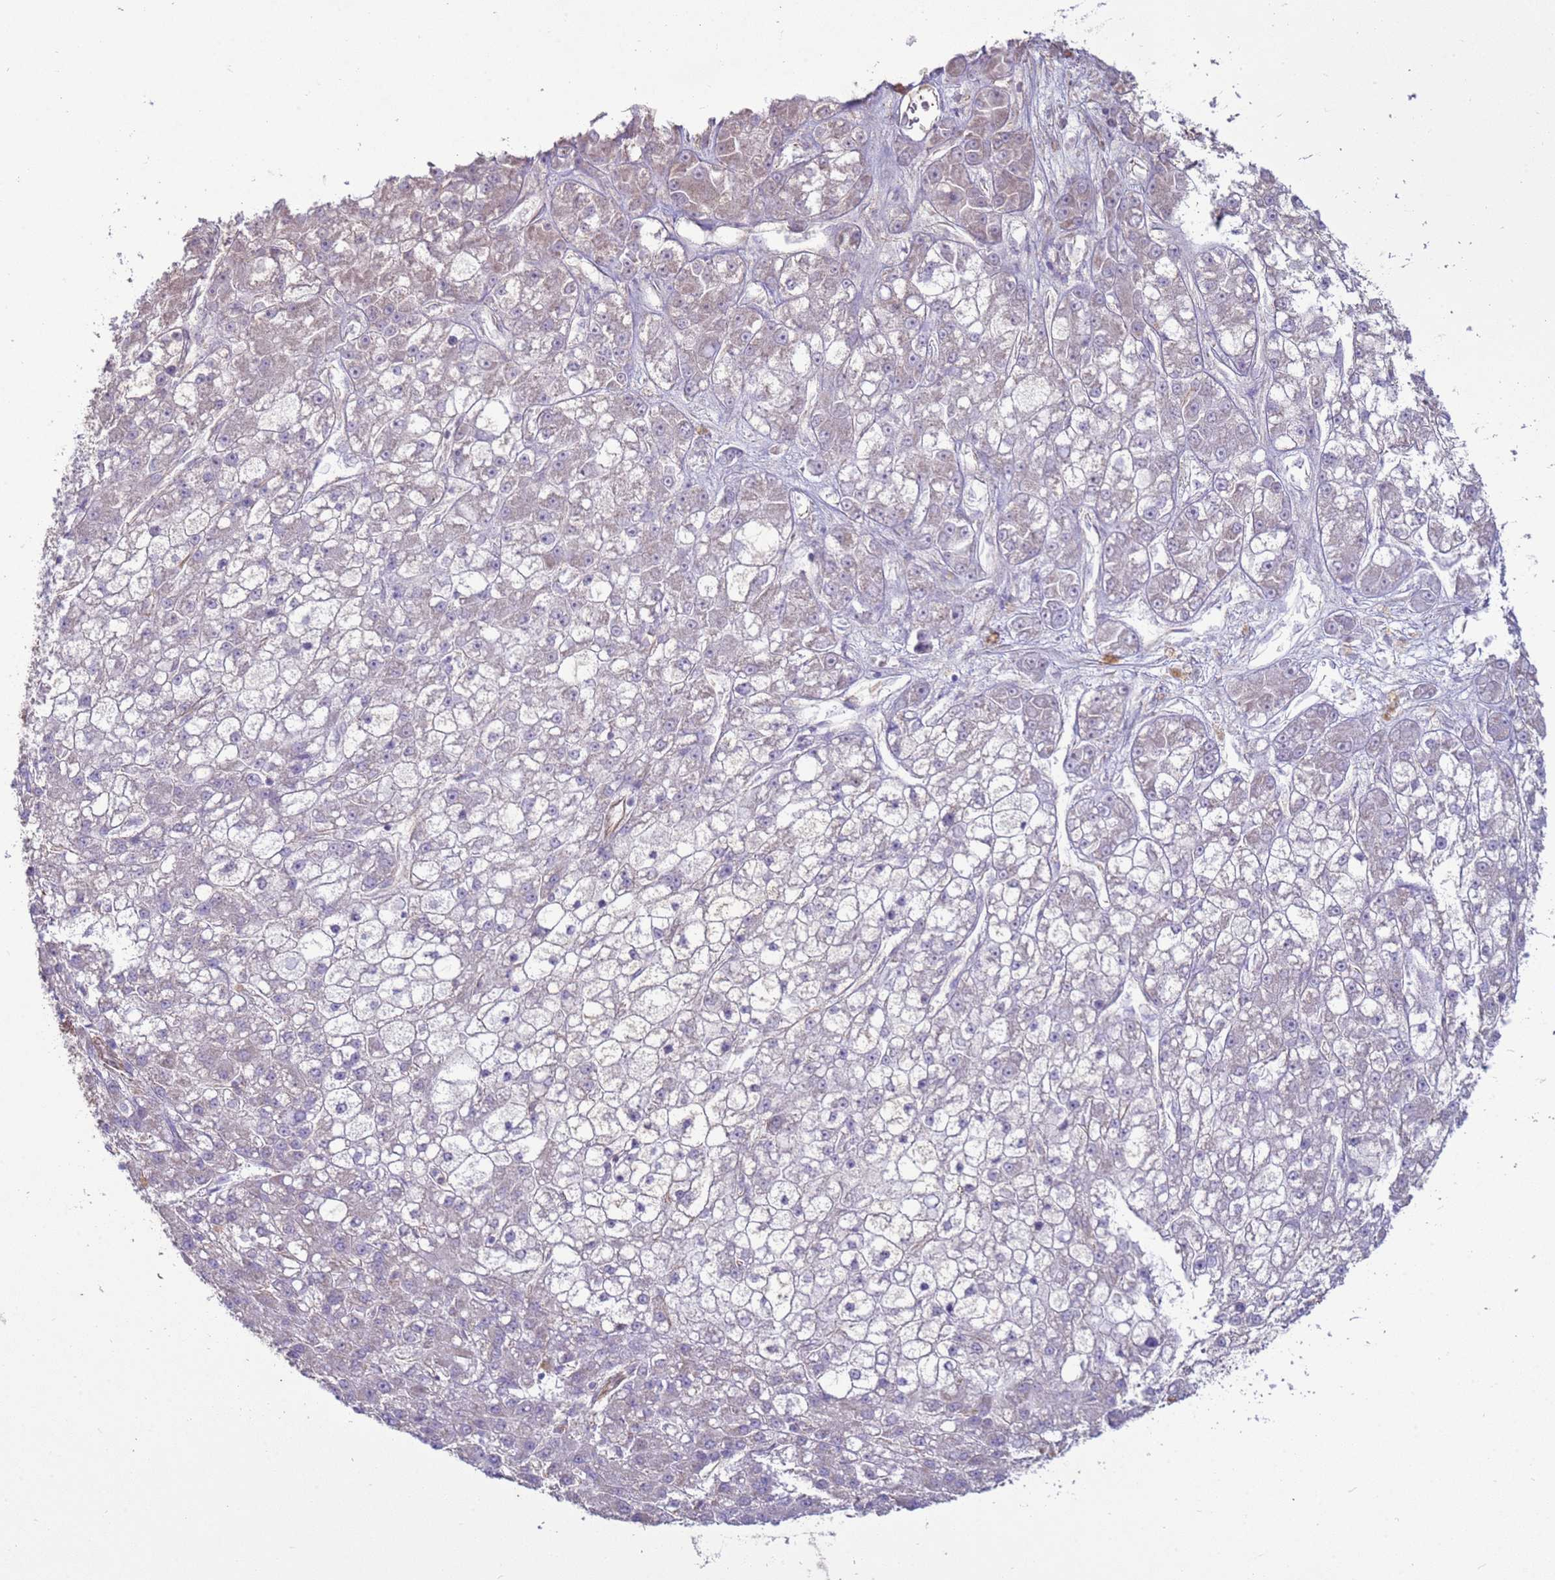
{"staining": {"intensity": "negative", "quantity": "none", "location": "none"}, "tissue": "liver cancer", "cell_type": "Tumor cells", "image_type": "cancer", "snomed": [{"axis": "morphology", "description": "Carcinoma, Hepatocellular, NOS"}, {"axis": "topography", "description": "Liver"}], "caption": "Immunohistochemical staining of hepatocellular carcinoma (liver) exhibits no significant staining in tumor cells.", "gene": "SGIP1", "patient": {"sex": "male", "age": 67}}